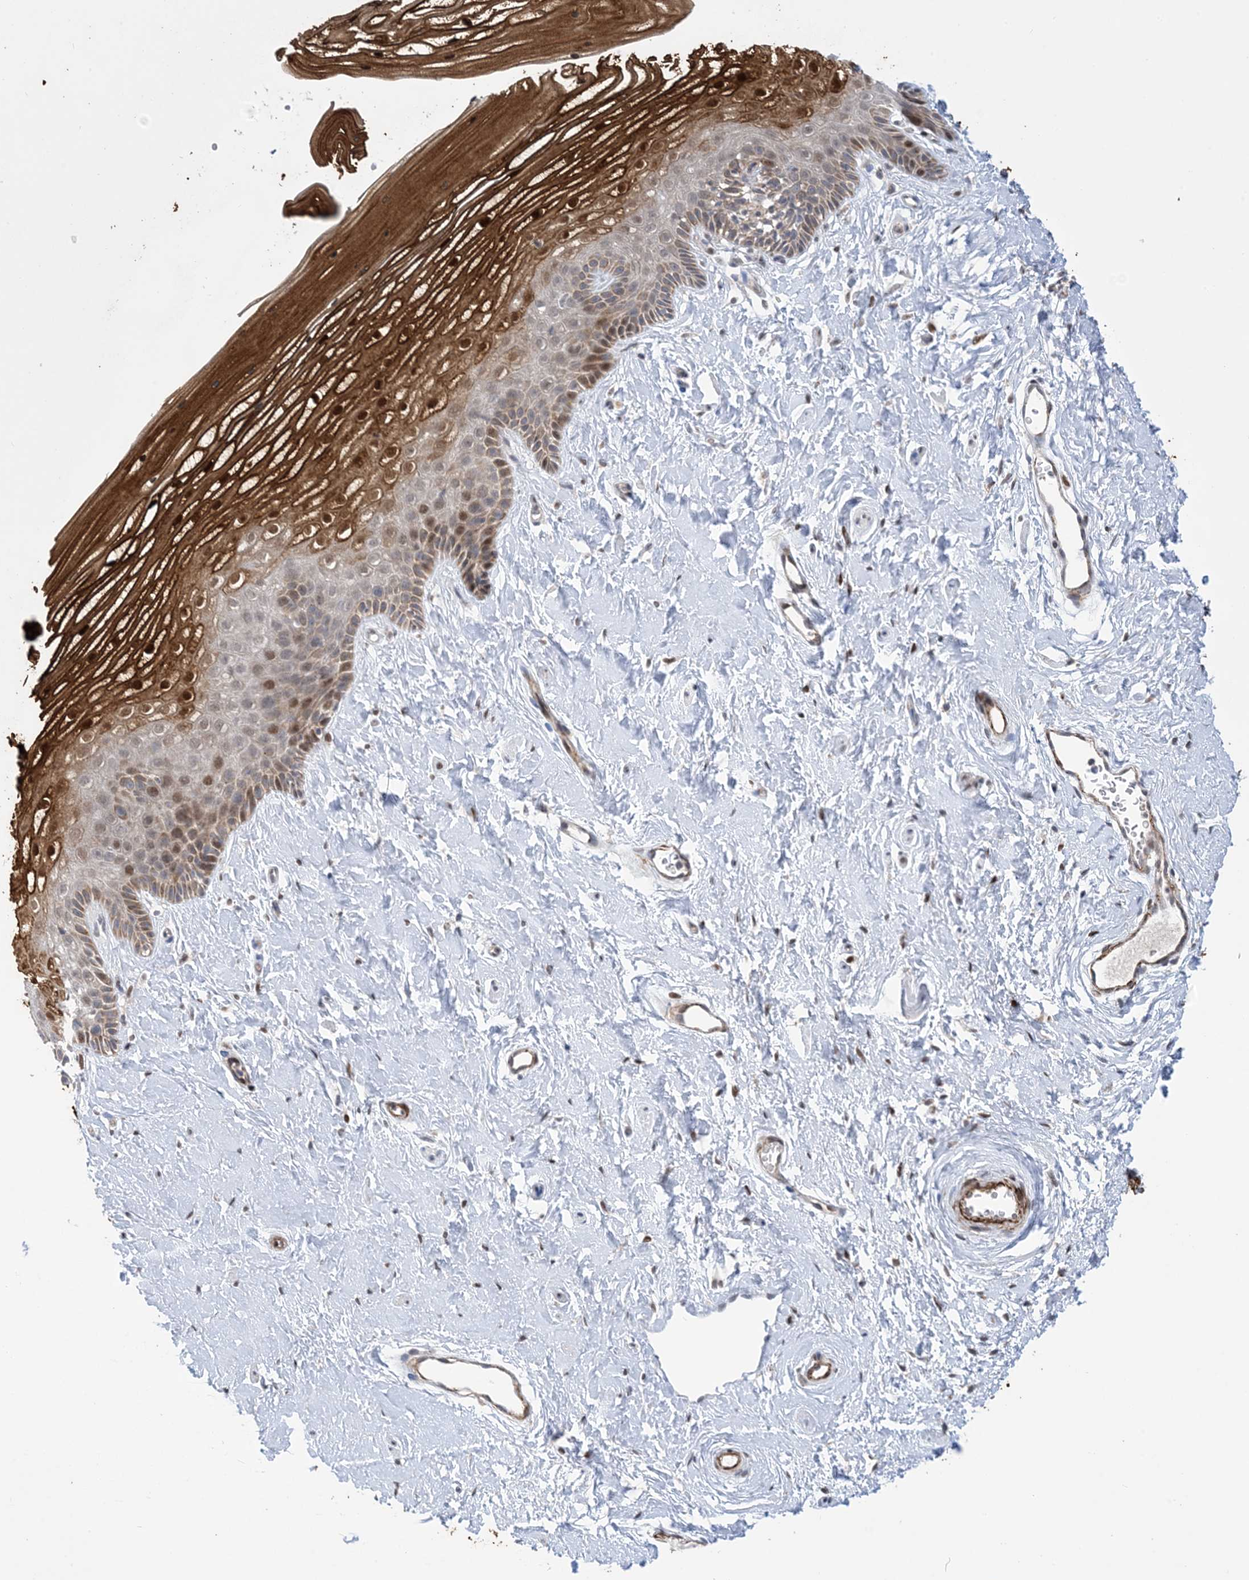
{"staining": {"intensity": "strong", "quantity": "25%-75%", "location": "cytoplasmic/membranous,nuclear"}, "tissue": "vagina", "cell_type": "Squamous epithelial cells", "image_type": "normal", "snomed": [{"axis": "morphology", "description": "Normal tissue, NOS"}, {"axis": "topography", "description": "Vagina"}, {"axis": "topography", "description": "Cervix"}], "caption": "An immunohistochemistry micrograph of normal tissue is shown. Protein staining in brown shows strong cytoplasmic/membranous,nuclear positivity in vagina within squamous epithelial cells.", "gene": "ZNF8", "patient": {"sex": "female", "age": 40}}